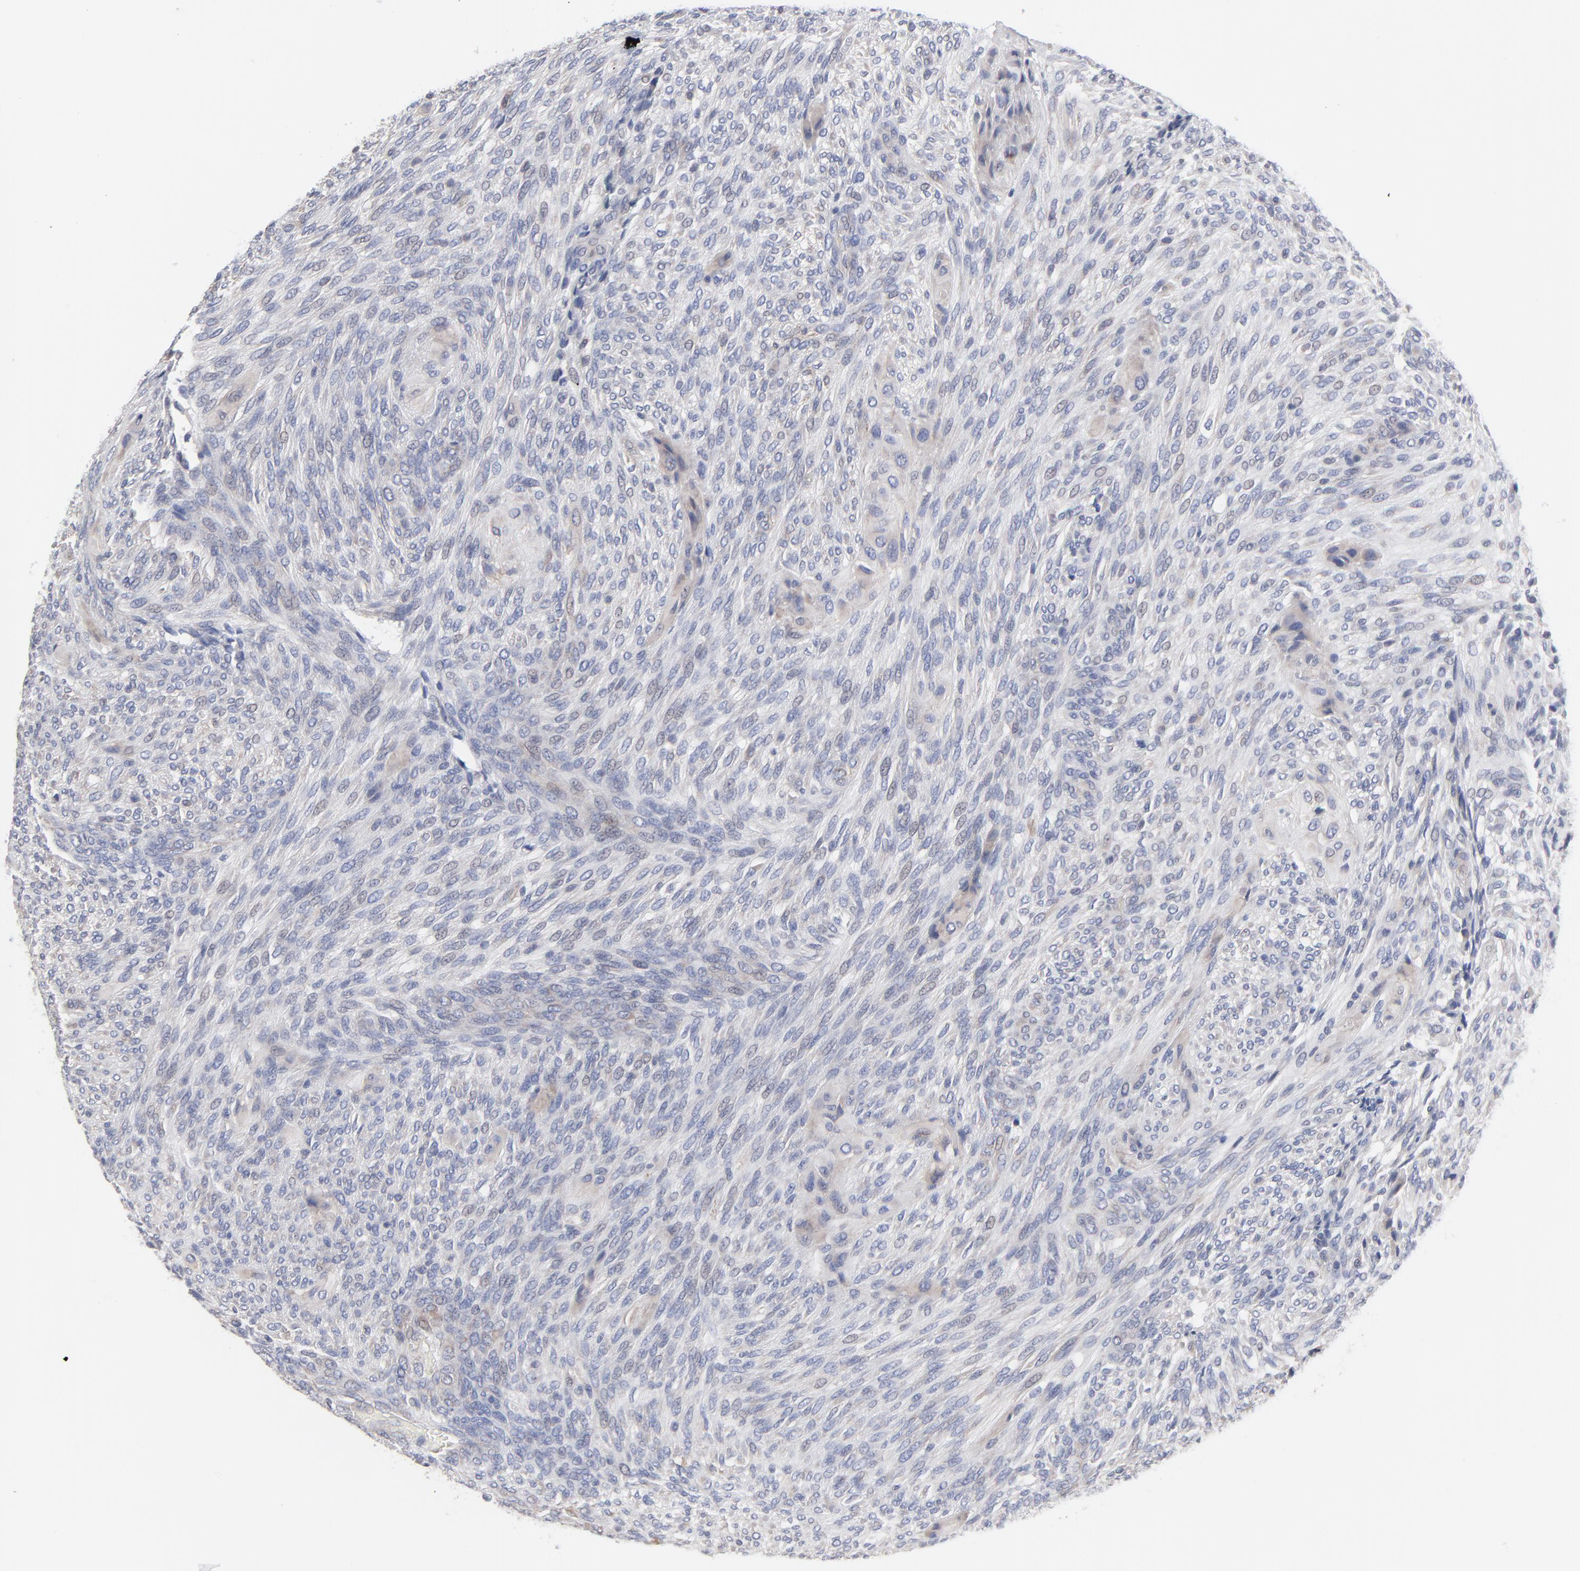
{"staining": {"intensity": "negative", "quantity": "none", "location": "none"}, "tissue": "glioma", "cell_type": "Tumor cells", "image_type": "cancer", "snomed": [{"axis": "morphology", "description": "Glioma, malignant, High grade"}, {"axis": "topography", "description": "Cerebral cortex"}], "caption": "The immunohistochemistry (IHC) histopathology image has no significant positivity in tumor cells of glioma tissue.", "gene": "TRIM22", "patient": {"sex": "female", "age": 55}}